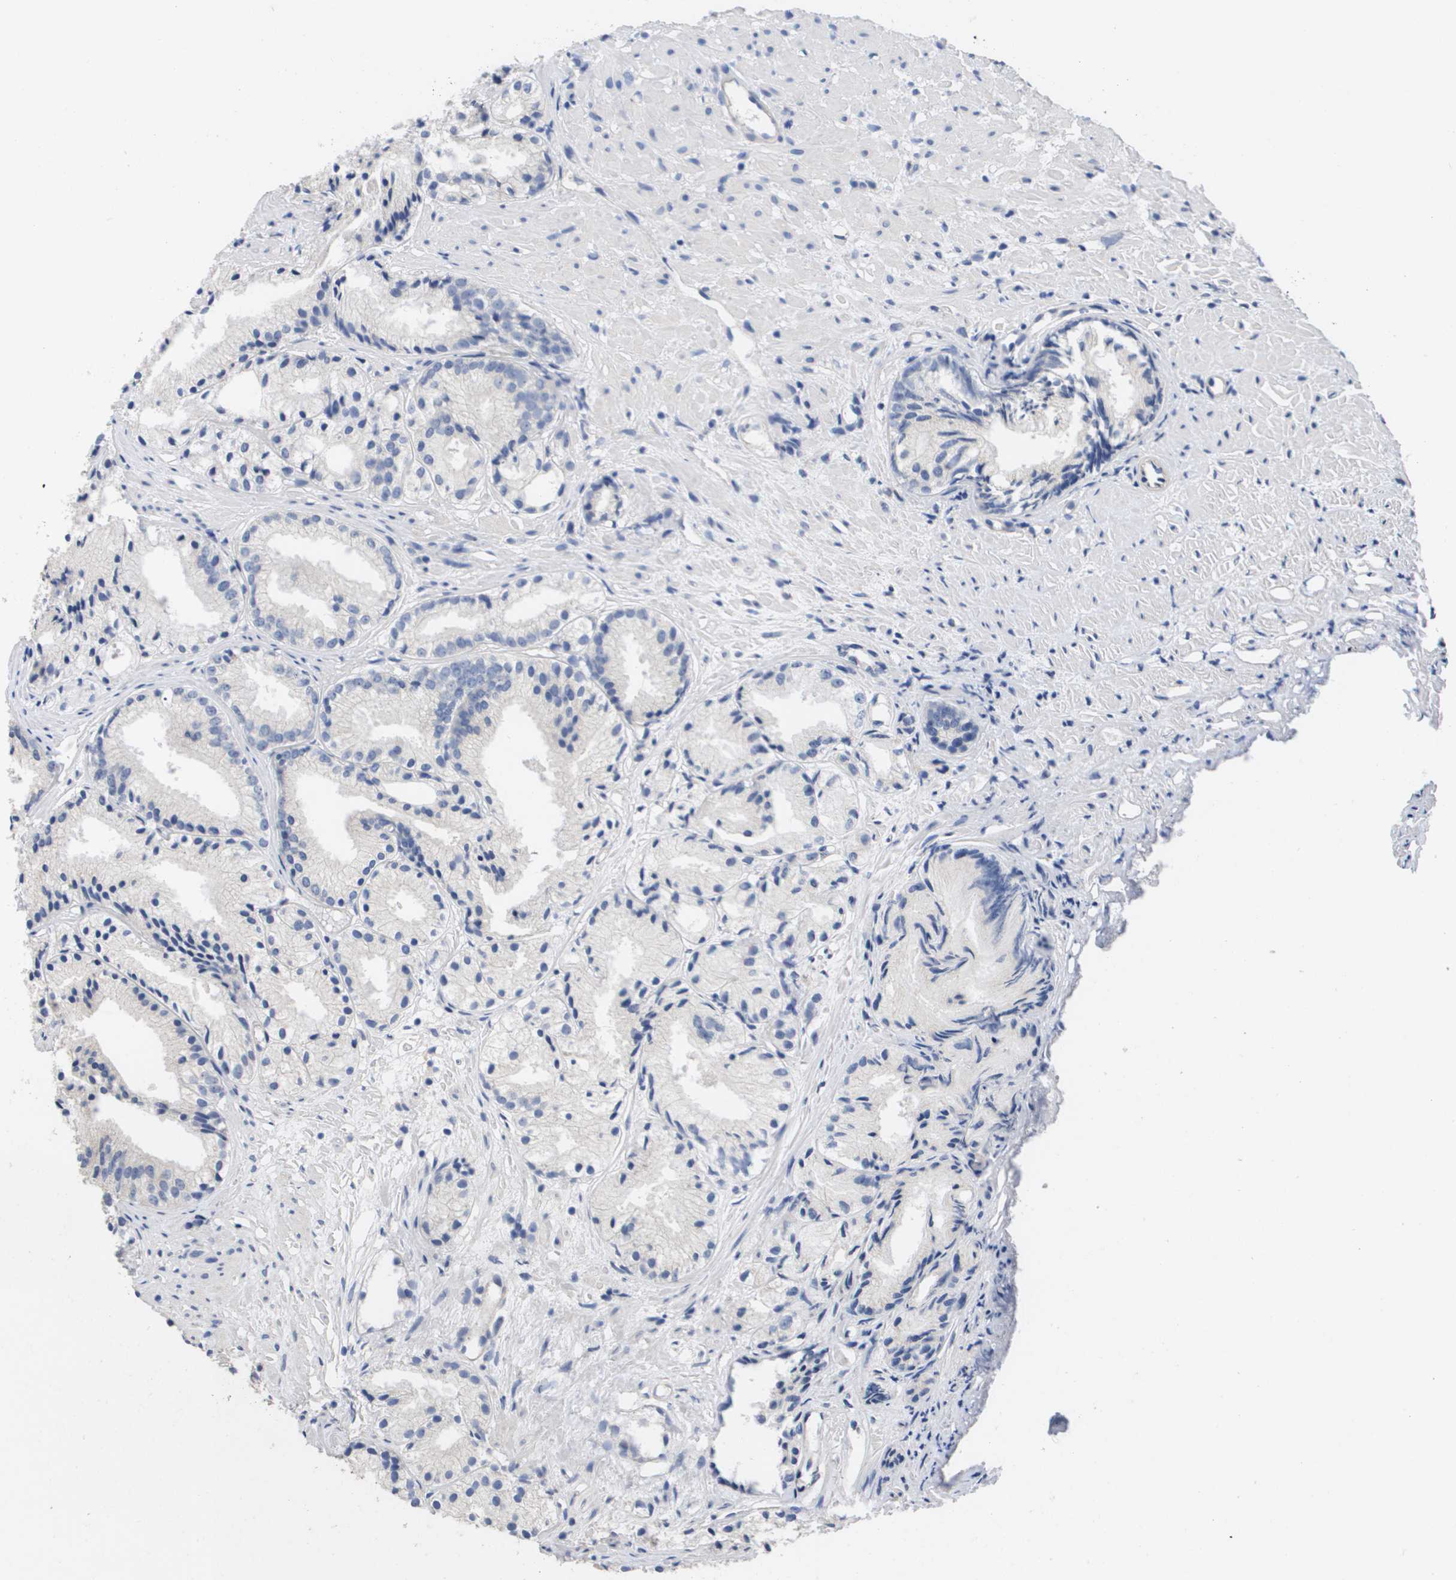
{"staining": {"intensity": "negative", "quantity": "none", "location": "none"}, "tissue": "prostate cancer", "cell_type": "Tumor cells", "image_type": "cancer", "snomed": [{"axis": "morphology", "description": "Adenocarcinoma, Low grade"}, {"axis": "topography", "description": "Prostate"}], "caption": "Immunohistochemistry of low-grade adenocarcinoma (prostate) demonstrates no positivity in tumor cells.", "gene": "CA9", "patient": {"sex": "male", "age": 72}}